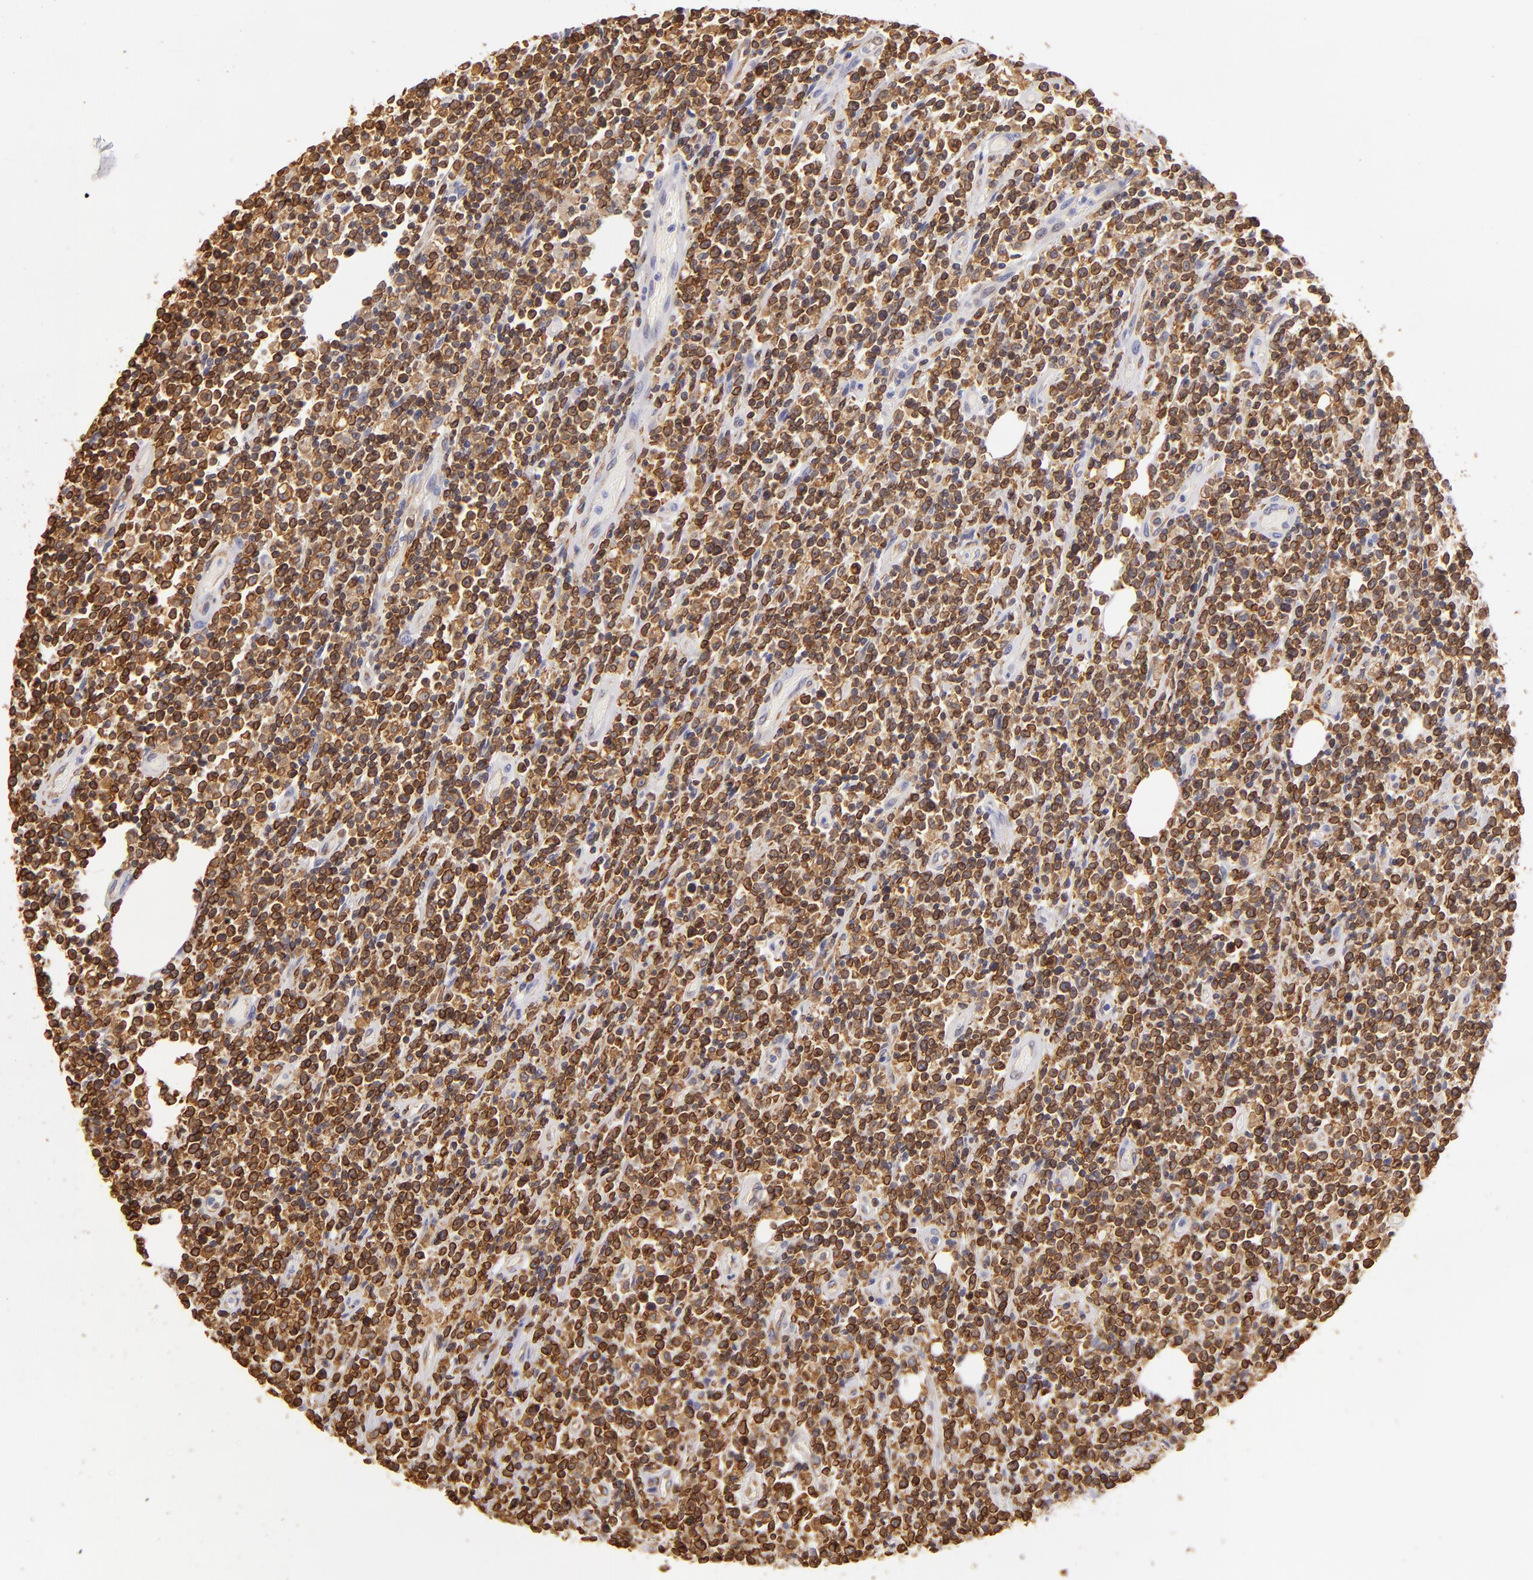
{"staining": {"intensity": "moderate", "quantity": ">75%", "location": "cytoplasmic/membranous"}, "tissue": "lymphoma", "cell_type": "Tumor cells", "image_type": "cancer", "snomed": [{"axis": "morphology", "description": "Malignant lymphoma, non-Hodgkin's type, High grade"}, {"axis": "topography", "description": "Colon"}], "caption": "Tumor cells display medium levels of moderate cytoplasmic/membranous expression in about >75% of cells in human lymphoma.", "gene": "CD74", "patient": {"sex": "male", "age": 82}}